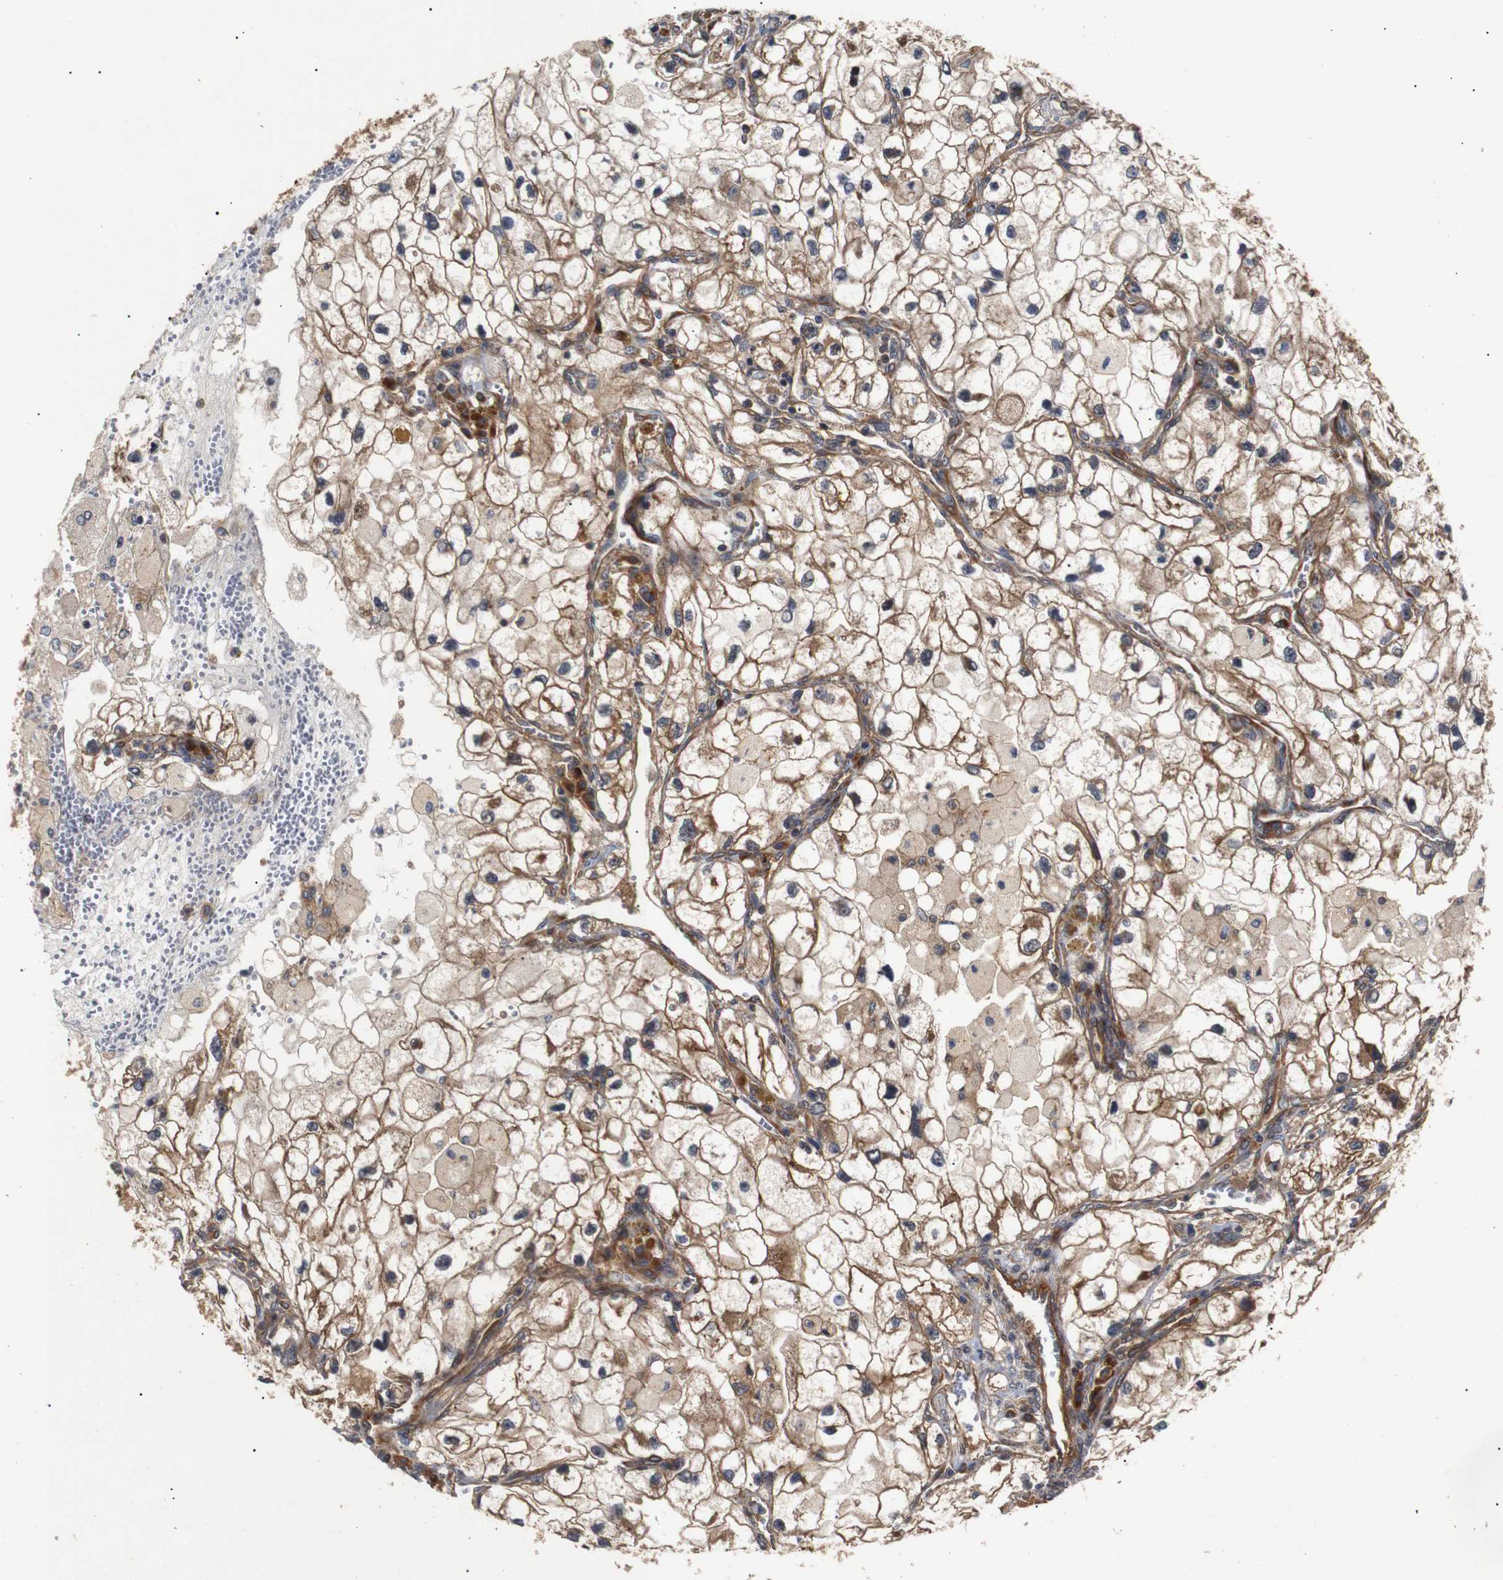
{"staining": {"intensity": "moderate", "quantity": ">75%", "location": "cytoplasmic/membranous"}, "tissue": "renal cancer", "cell_type": "Tumor cells", "image_type": "cancer", "snomed": [{"axis": "morphology", "description": "Adenocarcinoma, NOS"}, {"axis": "topography", "description": "Kidney"}], "caption": "IHC image of neoplastic tissue: human renal adenocarcinoma stained using immunohistochemistry (IHC) shows medium levels of moderate protein expression localized specifically in the cytoplasmic/membranous of tumor cells, appearing as a cytoplasmic/membranous brown color.", "gene": "PAWR", "patient": {"sex": "female", "age": 70}}